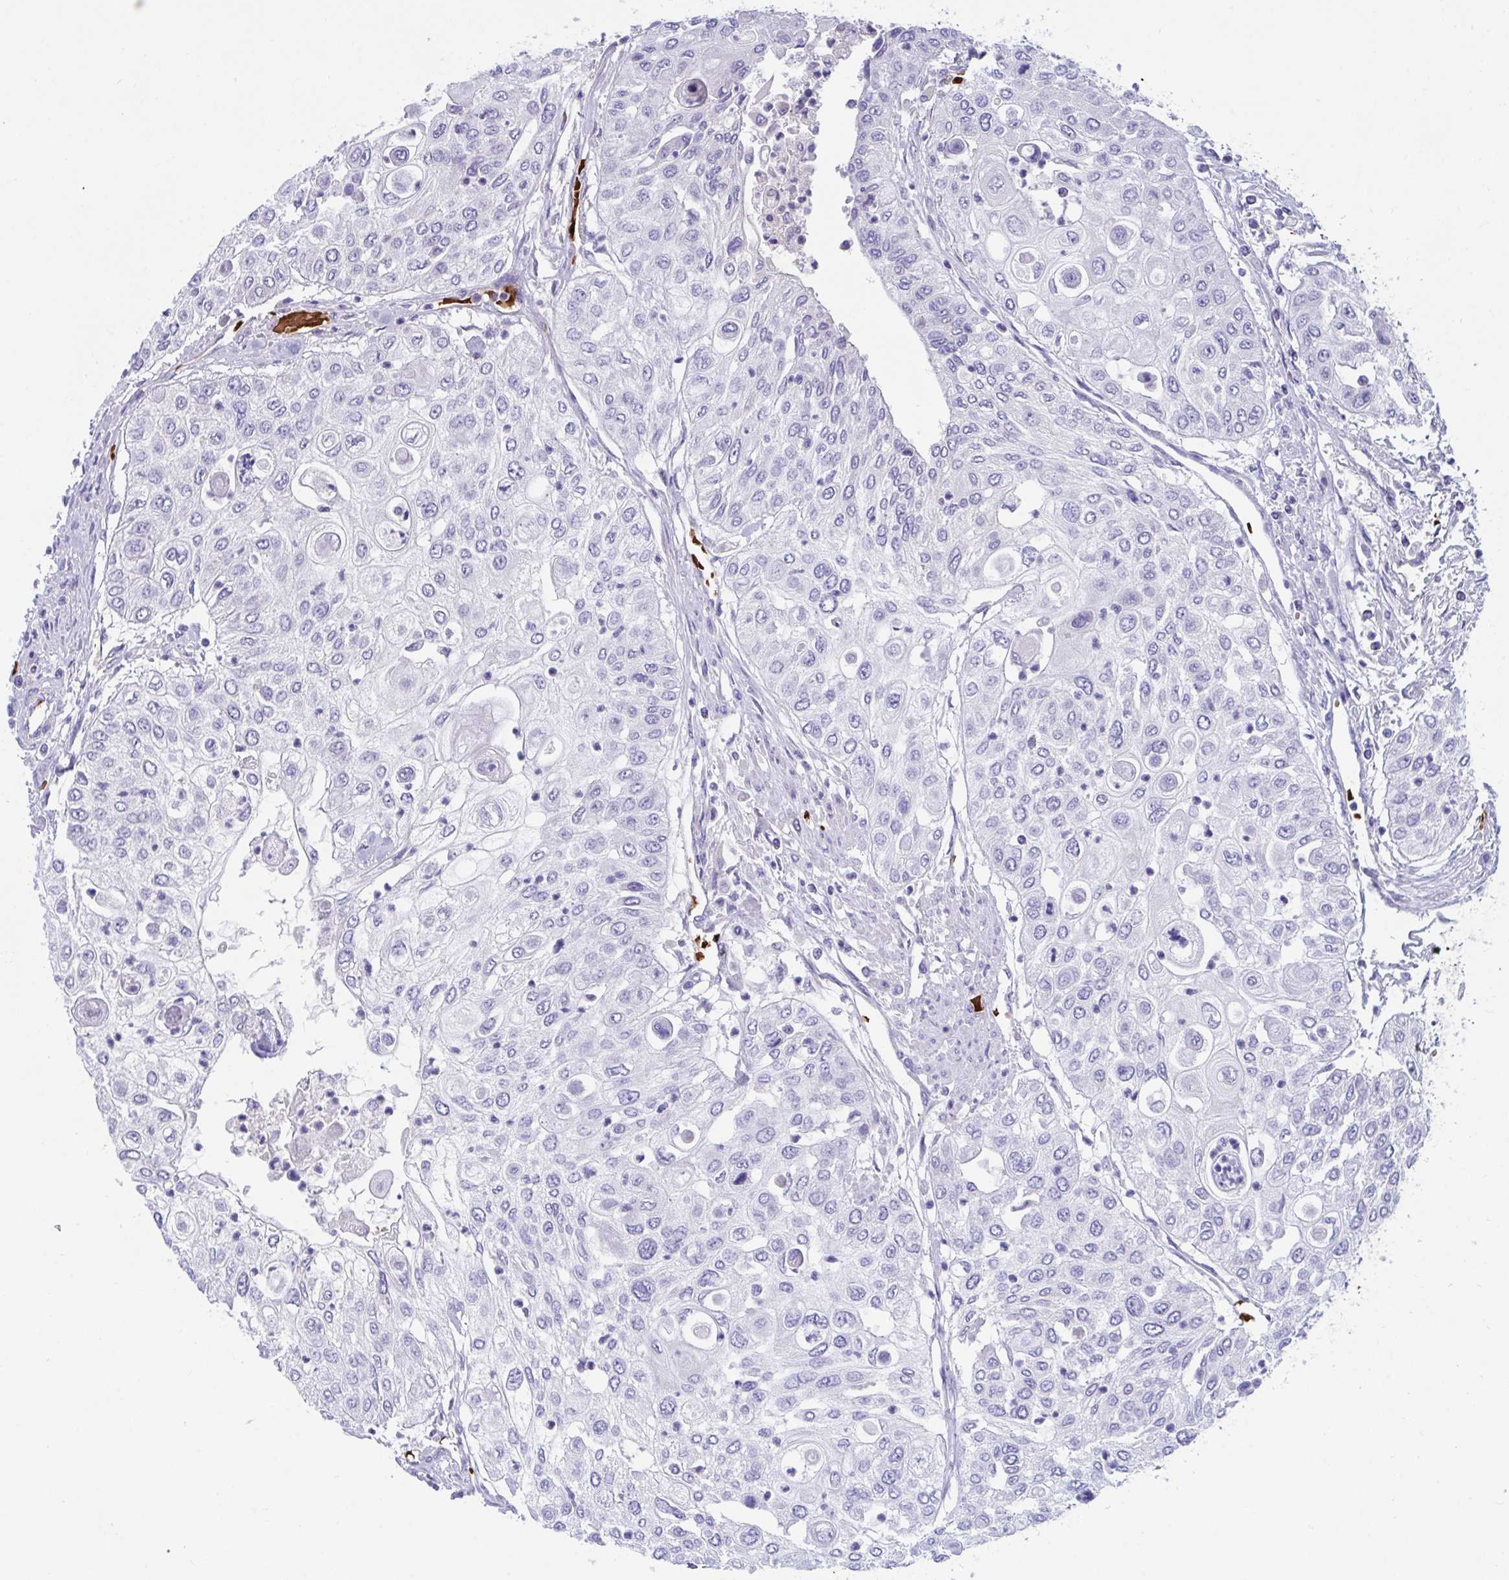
{"staining": {"intensity": "negative", "quantity": "none", "location": "none"}, "tissue": "urothelial cancer", "cell_type": "Tumor cells", "image_type": "cancer", "snomed": [{"axis": "morphology", "description": "Urothelial carcinoma, High grade"}, {"axis": "topography", "description": "Urinary bladder"}], "caption": "Urothelial cancer stained for a protein using immunohistochemistry (IHC) exhibits no staining tumor cells.", "gene": "TTC30B", "patient": {"sex": "female", "age": 79}}